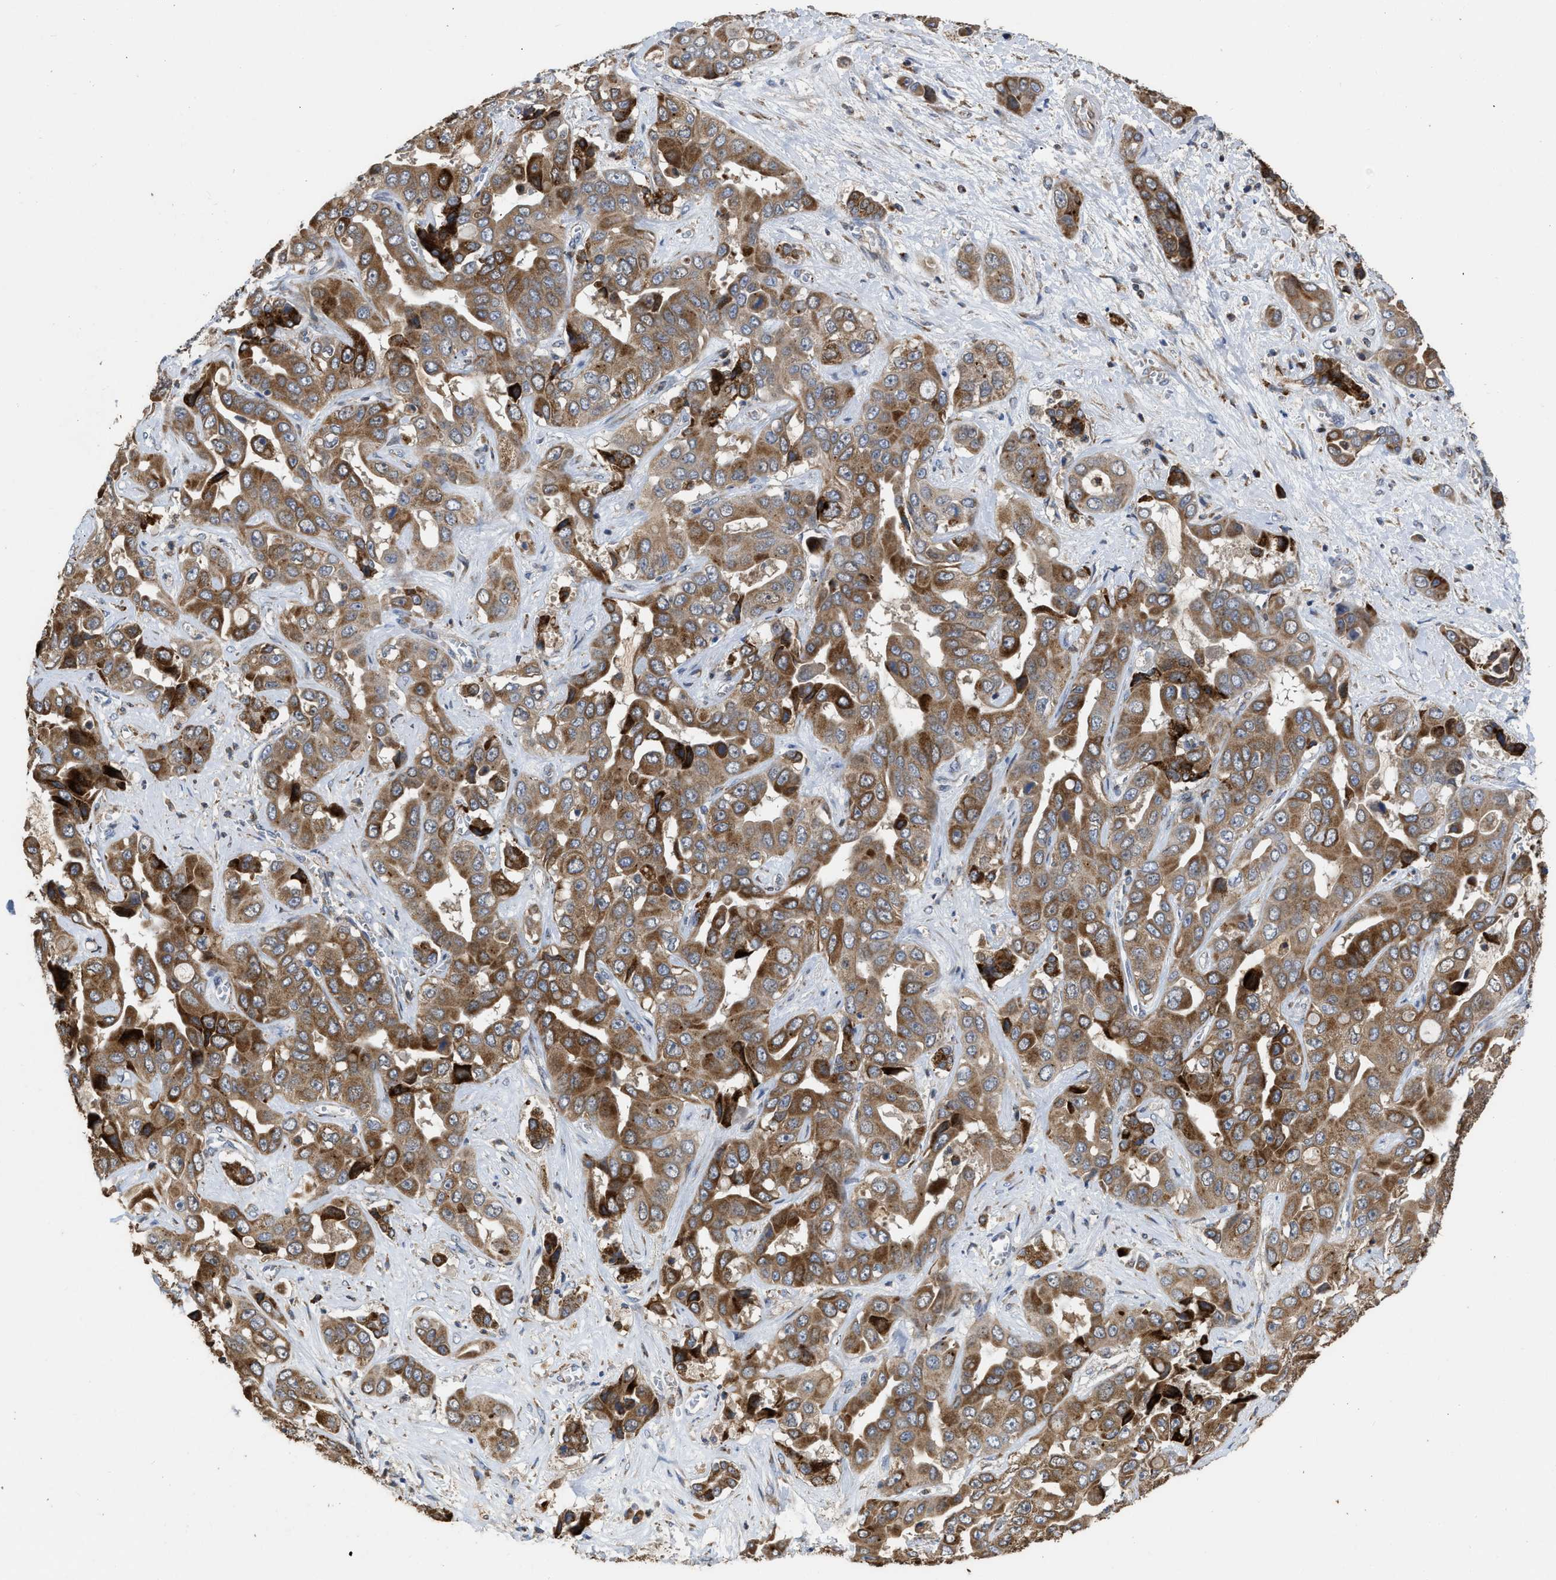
{"staining": {"intensity": "strong", "quantity": ">75%", "location": "cytoplasmic/membranous"}, "tissue": "liver cancer", "cell_type": "Tumor cells", "image_type": "cancer", "snomed": [{"axis": "morphology", "description": "Cholangiocarcinoma"}, {"axis": "topography", "description": "Liver"}], "caption": "Protein staining exhibits strong cytoplasmic/membranous staining in approximately >75% of tumor cells in cholangiocarcinoma (liver). The staining was performed using DAB (3,3'-diaminobenzidine), with brown indicating positive protein expression. Nuclei are stained blue with hematoxylin.", "gene": "AK2", "patient": {"sex": "female", "age": 52}}